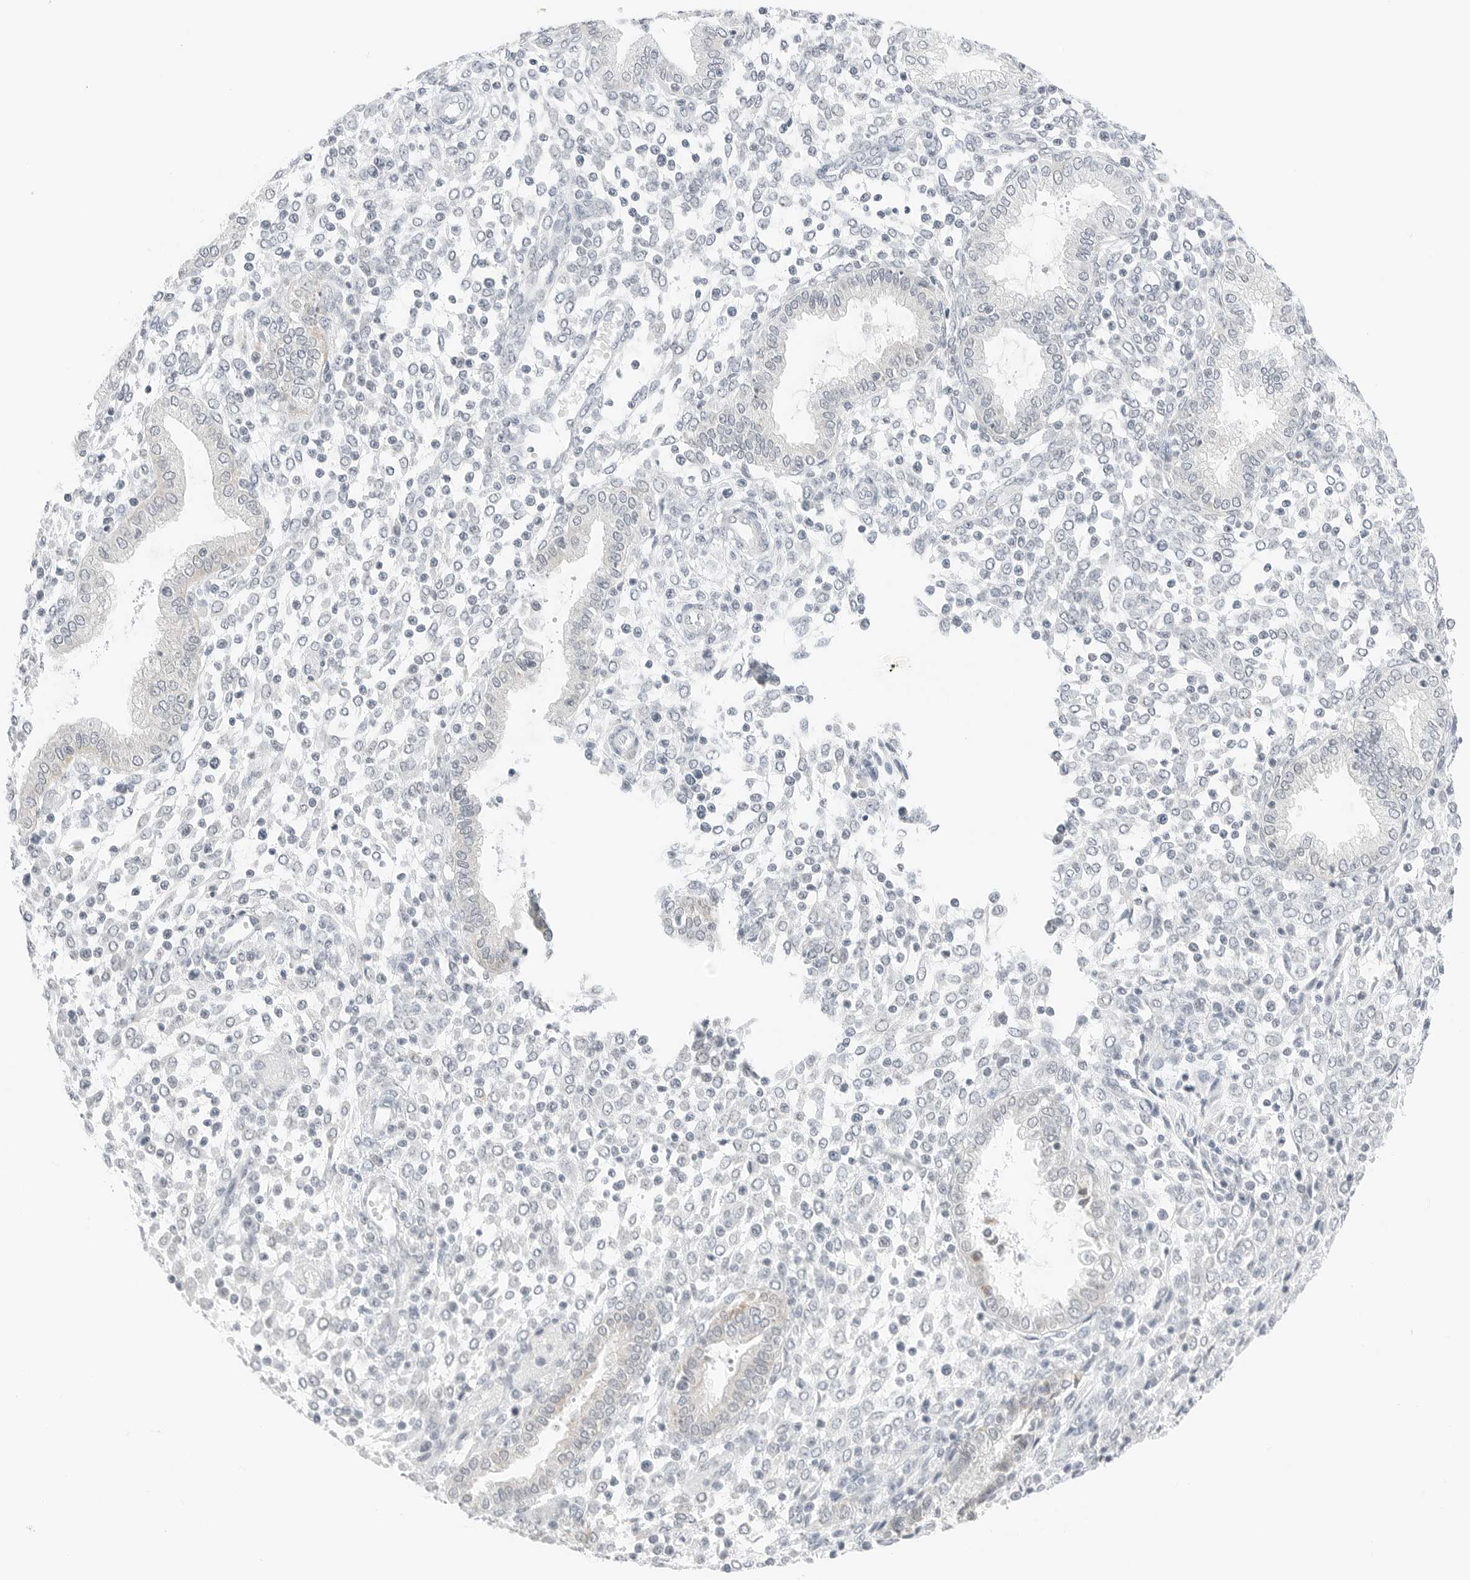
{"staining": {"intensity": "negative", "quantity": "none", "location": "none"}, "tissue": "endometrium", "cell_type": "Cells in endometrial stroma", "image_type": "normal", "snomed": [{"axis": "morphology", "description": "Normal tissue, NOS"}, {"axis": "topography", "description": "Endometrium"}], "caption": "Cells in endometrial stroma show no significant protein expression in normal endometrium.", "gene": "CCSAP", "patient": {"sex": "female", "age": 53}}